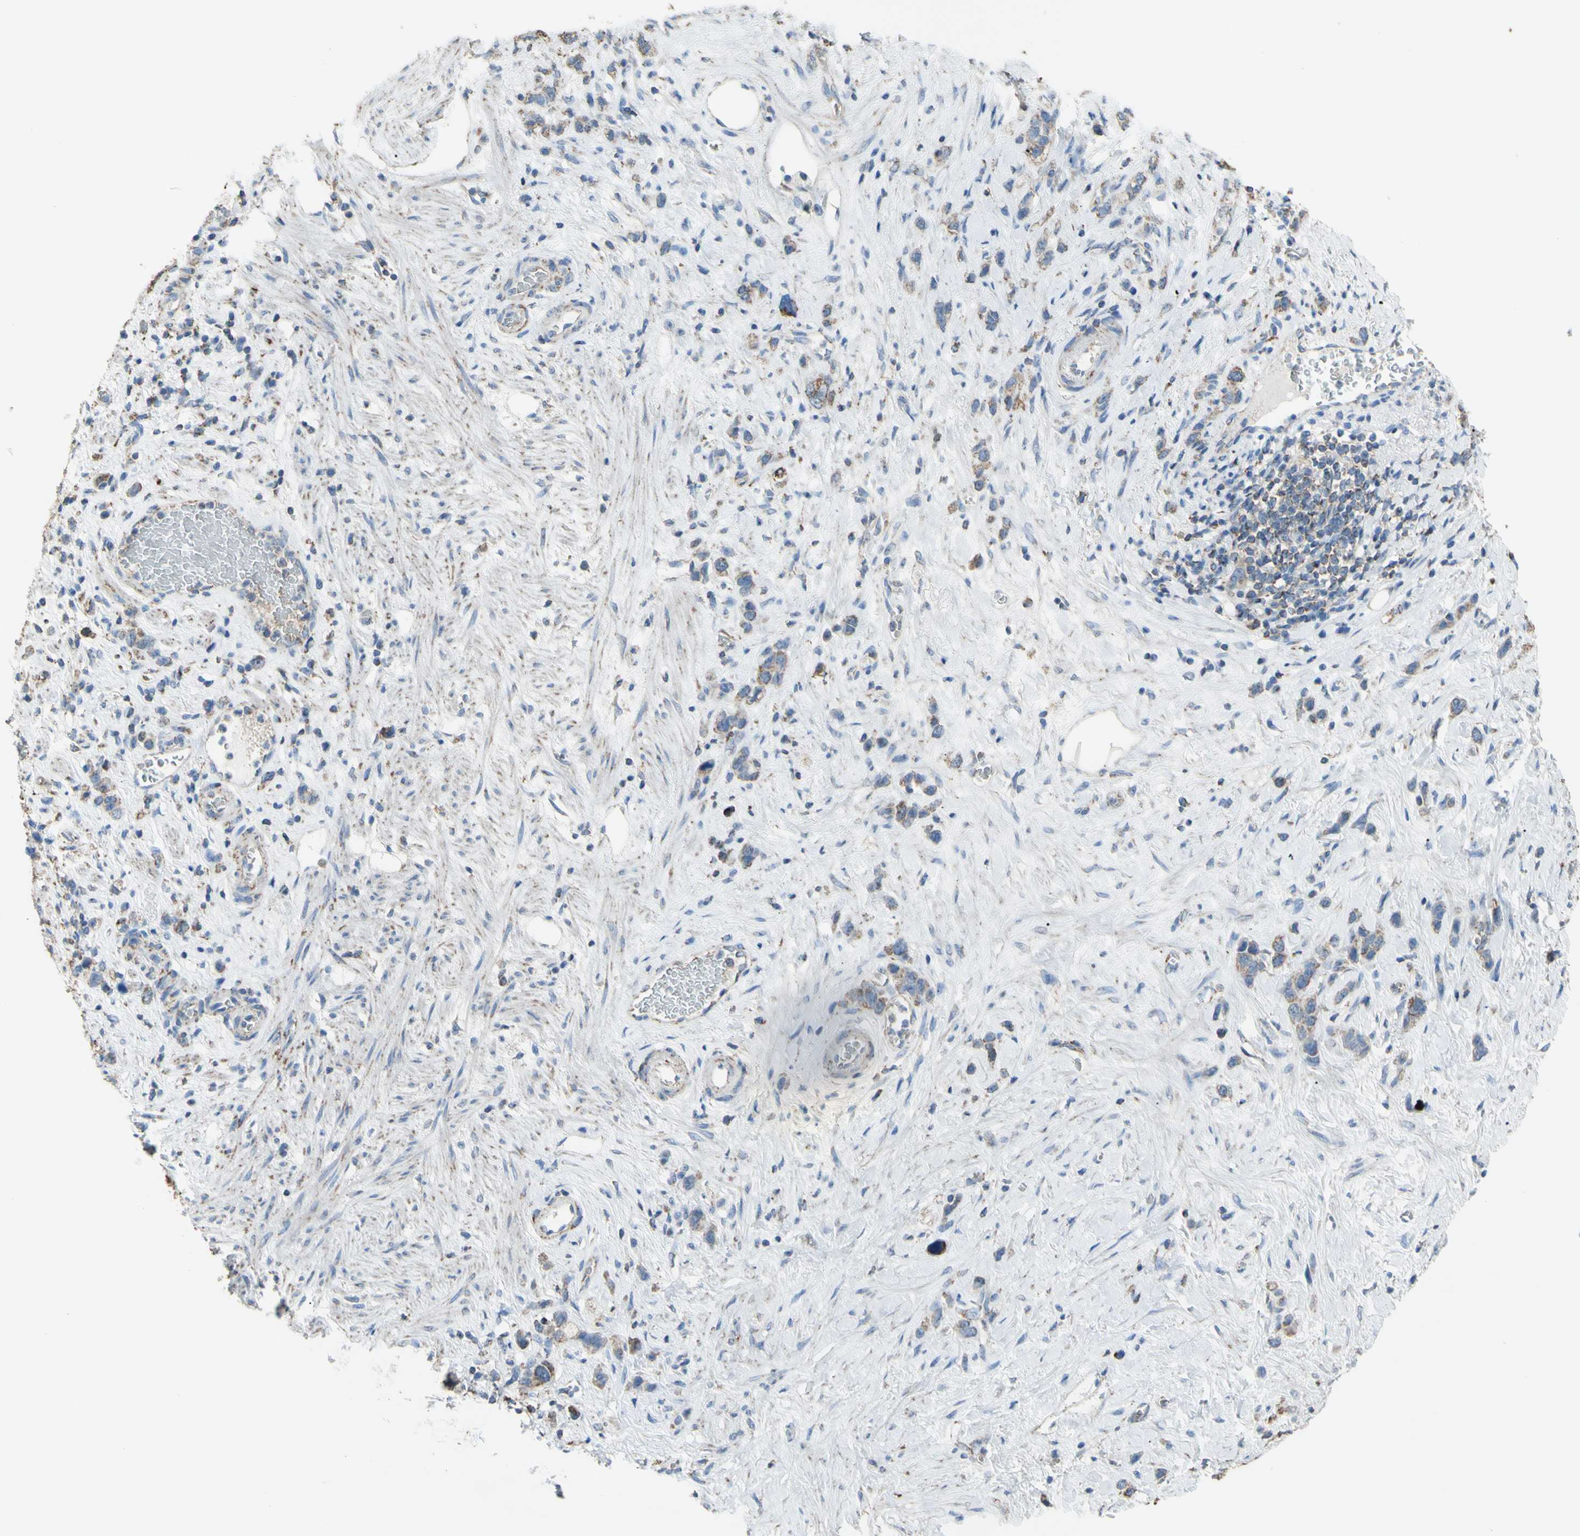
{"staining": {"intensity": "weak", "quantity": "25%-75%", "location": "cytoplasmic/membranous"}, "tissue": "stomach cancer", "cell_type": "Tumor cells", "image_type": "cancer", "snomed": [{"axis": "morphology", "description": "Adenocarcinoma, NOS"}, {"axis": "morphology", "description": "Adenocarcinoma, High grade"}, {"axis": "topography", "description": "Stomach, upper"}, {"axis": "topography", "description": "Stomach, lower"}], "caption": "This photomicrograph exhibits stomach cancer stained with IHC to label a protein in brown. The cytoplasmic/membranous of tumor cells show weak positivity for the protein. Nuclei are counter-stained blue.", "gene": "CMKLR2", "patient": {"sex": "female", "age": 65}}